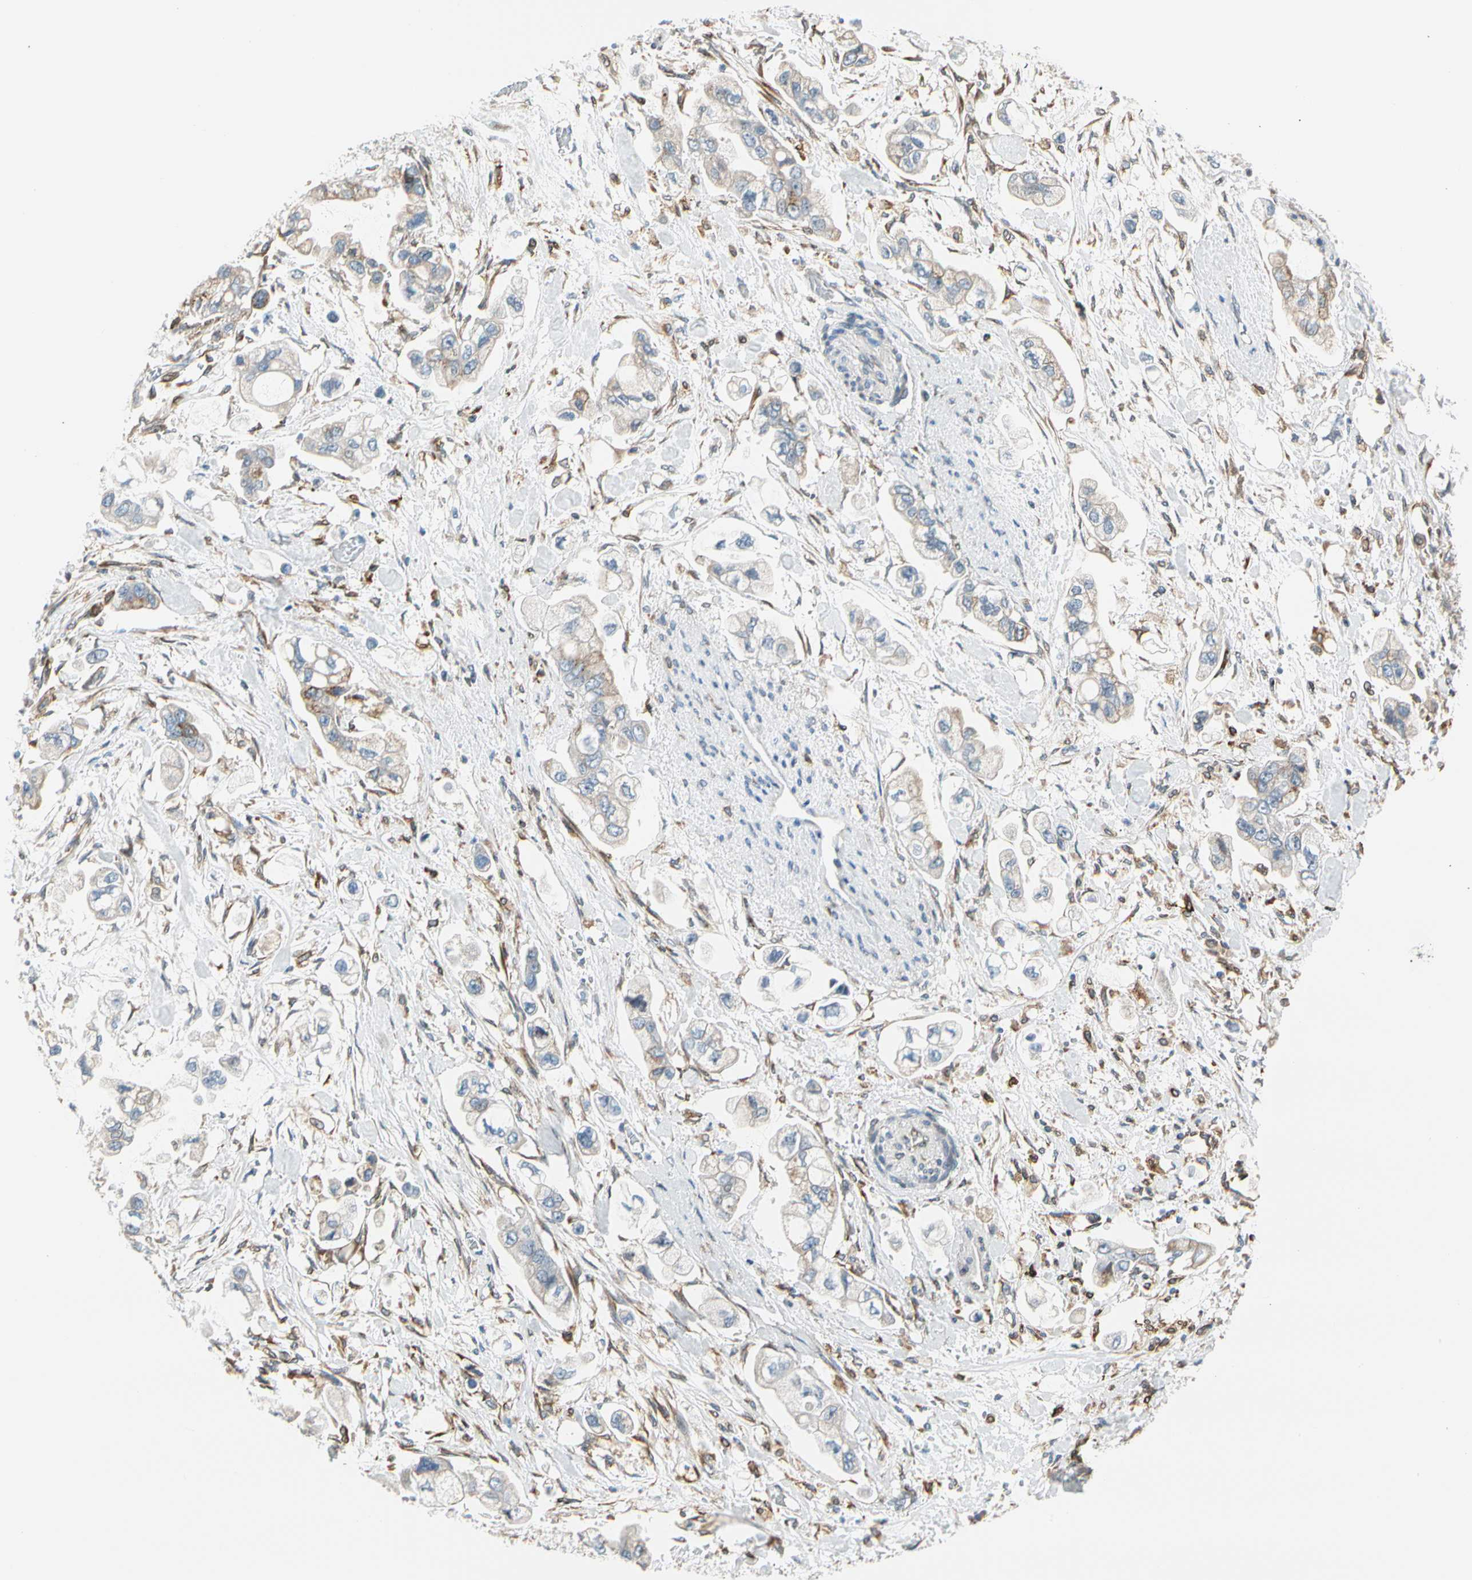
{"staining": {"intensity": "negative", "quantity": "none", "location": "none"}, "tissue": "stomach cancer", "cell_type": "Tumor cells", "image_type": "cancer", "snomed": [{"axis": "morphology", "description": "Adenocarcinoma, NOS"}, {"axis": "topography", "description": "Stomach"}], "caption": "There is no significant staining in tumor cells of stomach adenocarcinoma.", "gene": "NUCB1", "patient": {"sex": "male", "age": 62}}